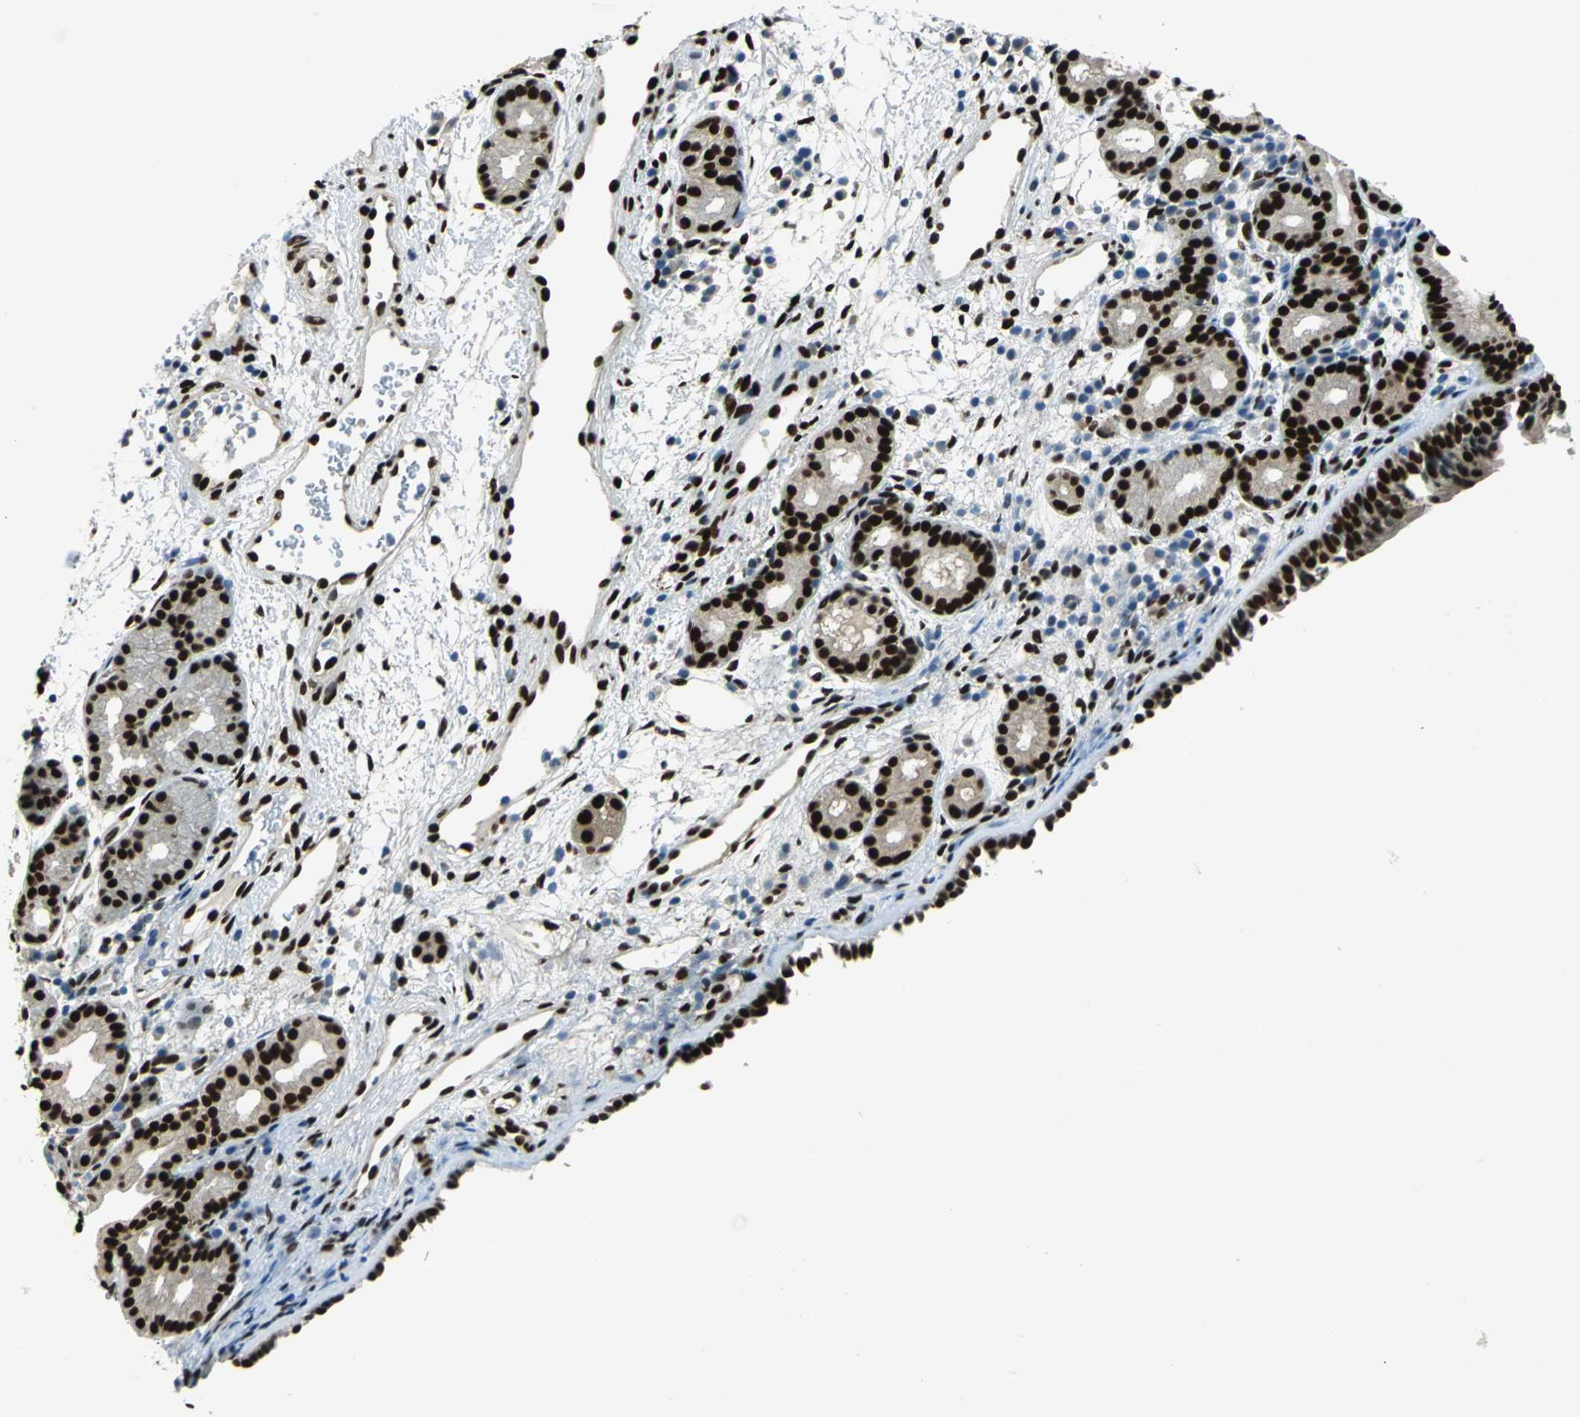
{"staining": {"intensity": "strong", "quantity": ">75%", "location": "cytoplasmic/membranous,nuclear"}, "tissue": "nasopharynx", "cell_type": "Respiratory epithelial cells", "image_type": "normal", "snomed": [{"axis": "morphology", "description": "Normal tissue, NOS"}, {"axis": "morphology", "description": "Inflammation, NOS"}, {"axis": "topography", "description": "Nasopharynx"}], "caption": "The immunohistochemical stain shows strong cytoplasmic/membranous,nuclear expression in respiratory epithelial cells of normal nasopharynx. The staining is performed using DAB (3,3'-diaminobenzidine) brown chromogen to label protein expression. The nuclei are counter-stained blue using hematoxylin.", "gene": "NFIA", "patient": {"sex": "female", "age": 55}}